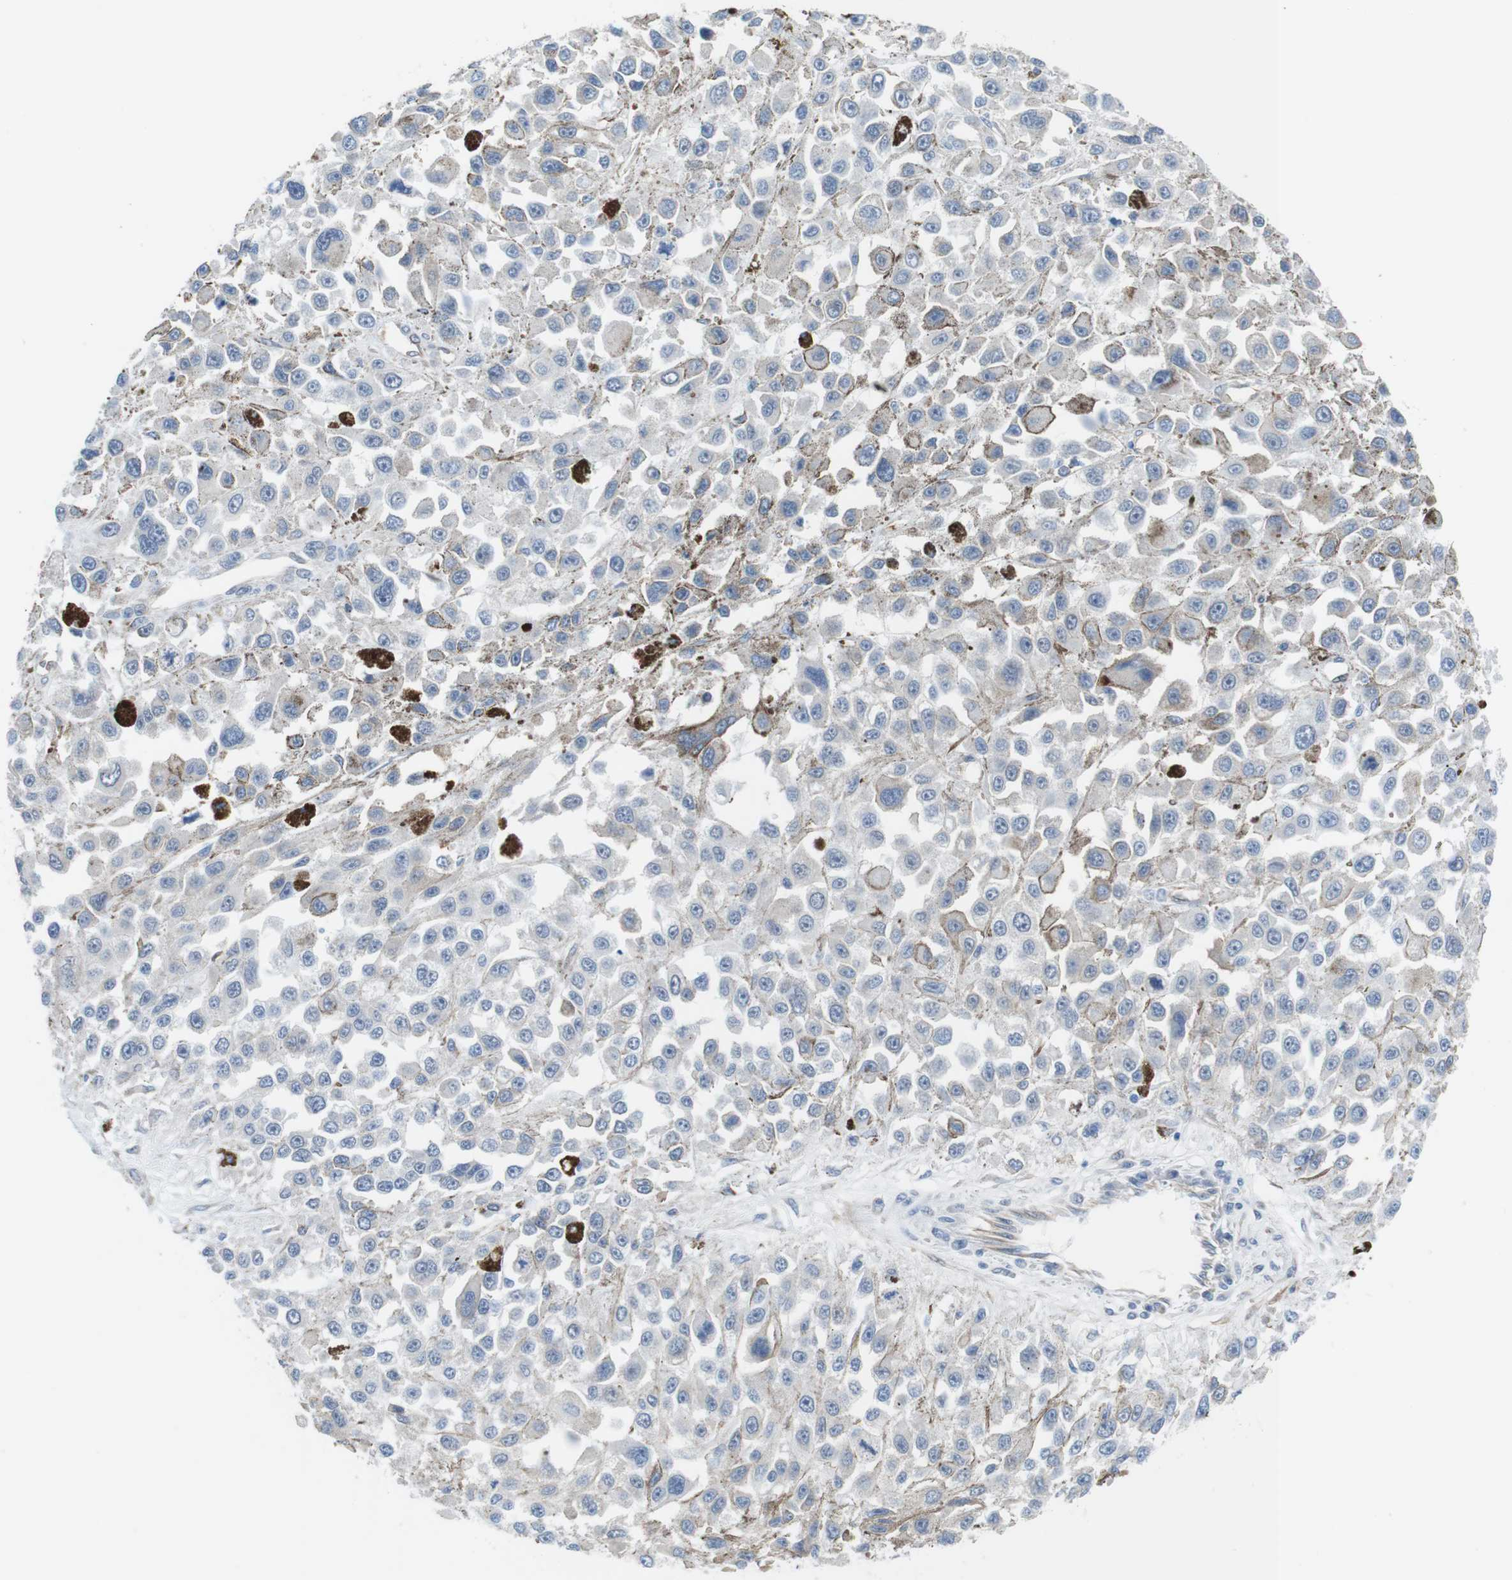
{"staining": {"intensity": "negative", "quantity": "none", "location": "none"}, "tissue": "melanoma", "cell_type": "Tumor cells", "image_type": "cancer", "snomed": [{"axis": "morphology", "description": "Malignant melanoma, Metastatic site"}, {"axis": "topography", "description": "Lymph node"}], "caption": "Tumor cells show no significant expression in malignant melanoma (metastatic site).", "gene": "CDH8", "patient": {"sex": "male", "age": 59}}